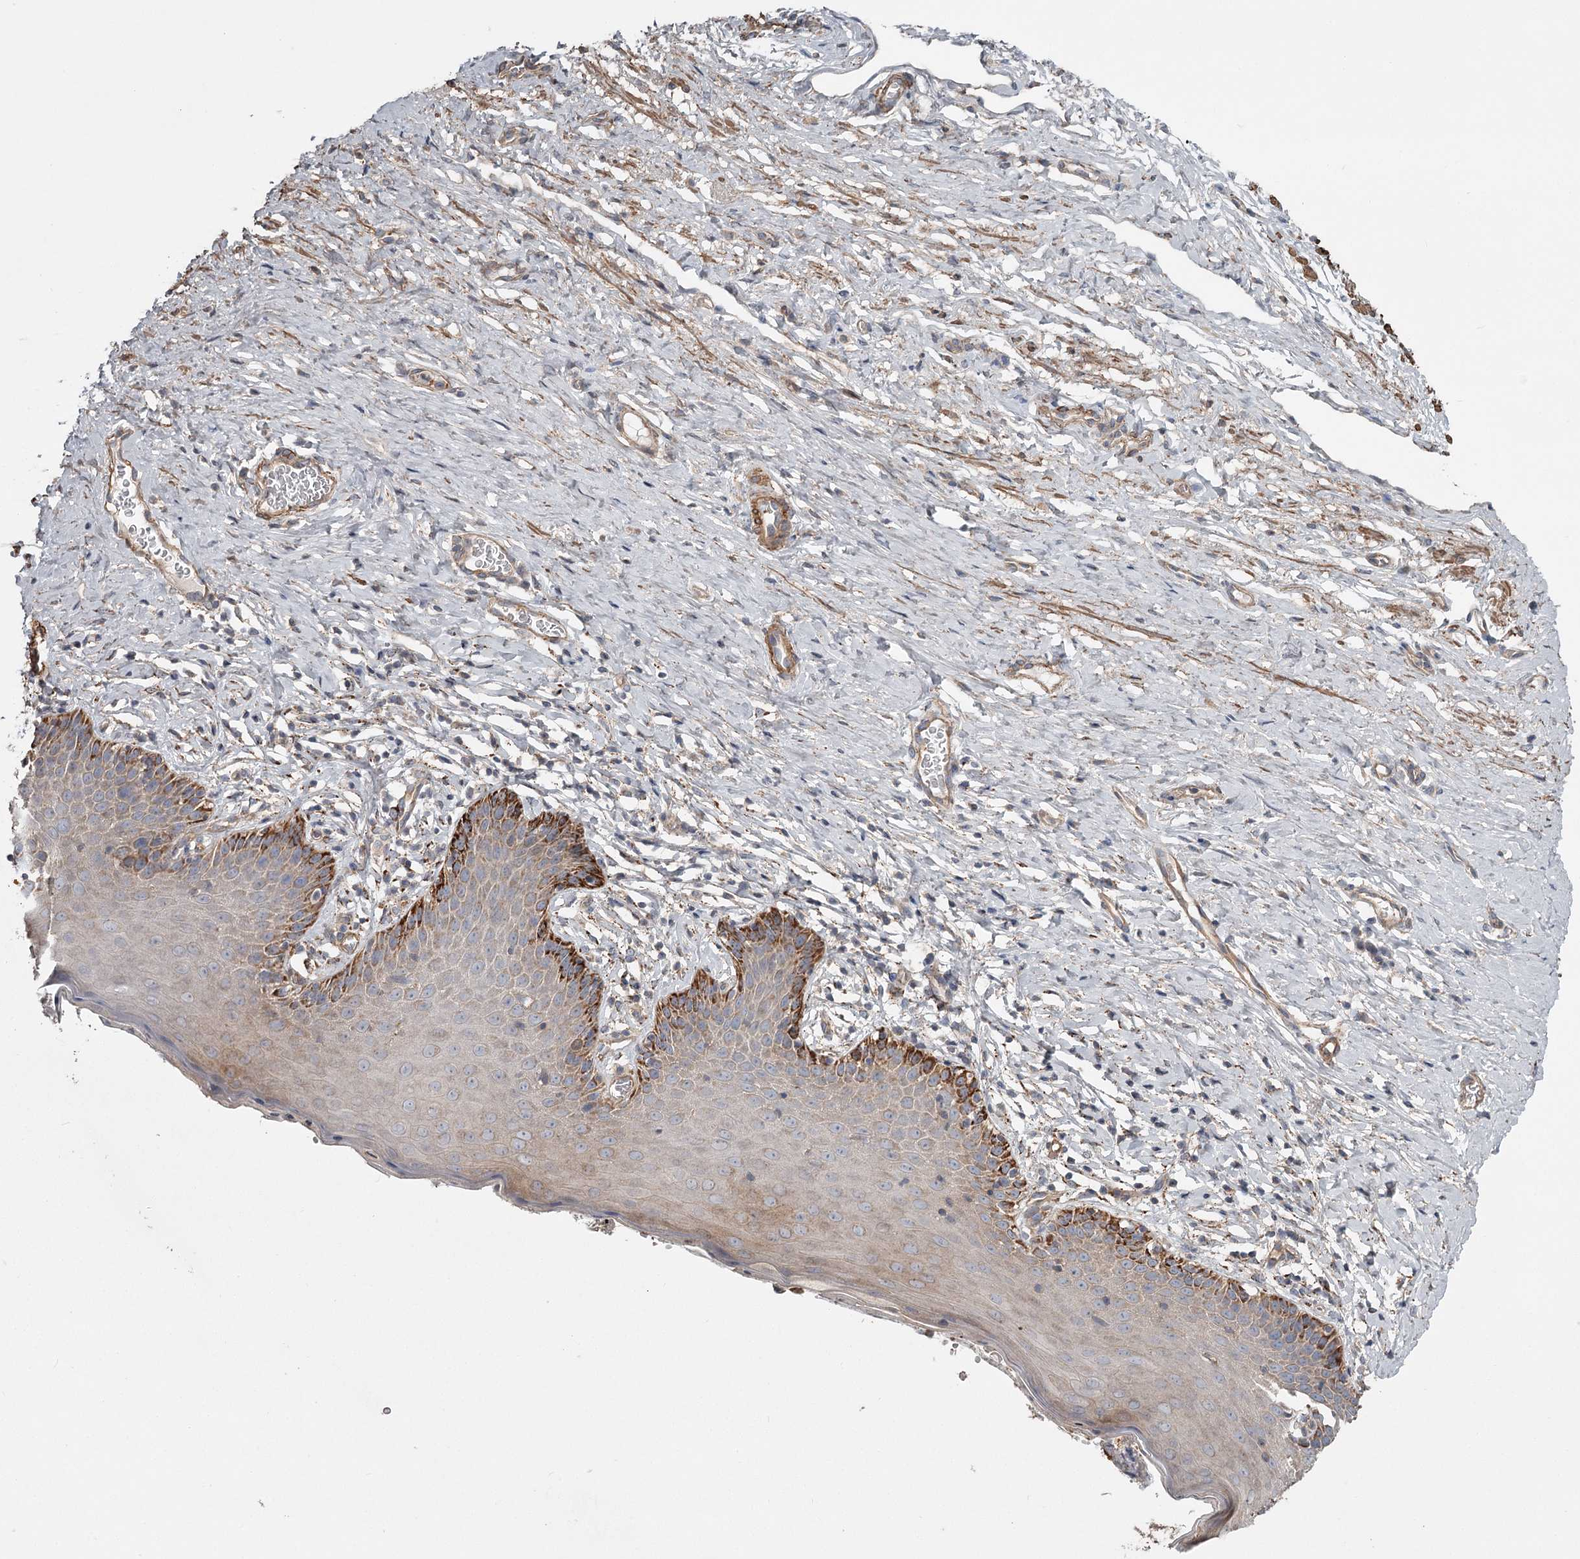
{"staining": {"intensity": "negative", "quantity": "none", "location": "none"}, "tissue": "cervix", "cell_type": "Glandular cells", "image_type": "normal", "snomed": [{"axis": "morphology", "description": "Normal tissue, NOS"}, {"axis": "topography", "description": "Cervix"}], "caption": "Normal cervix was stained to show a protein in brown. There is no significant staining in glandular cells. (Brightfield microscopy of DAB (3,3'-diaminobenzidine) immunohistochemistry (IHC) at high magnification).", "gene": "DHRS9", "patient": {"sex": "female", "age": 42}}